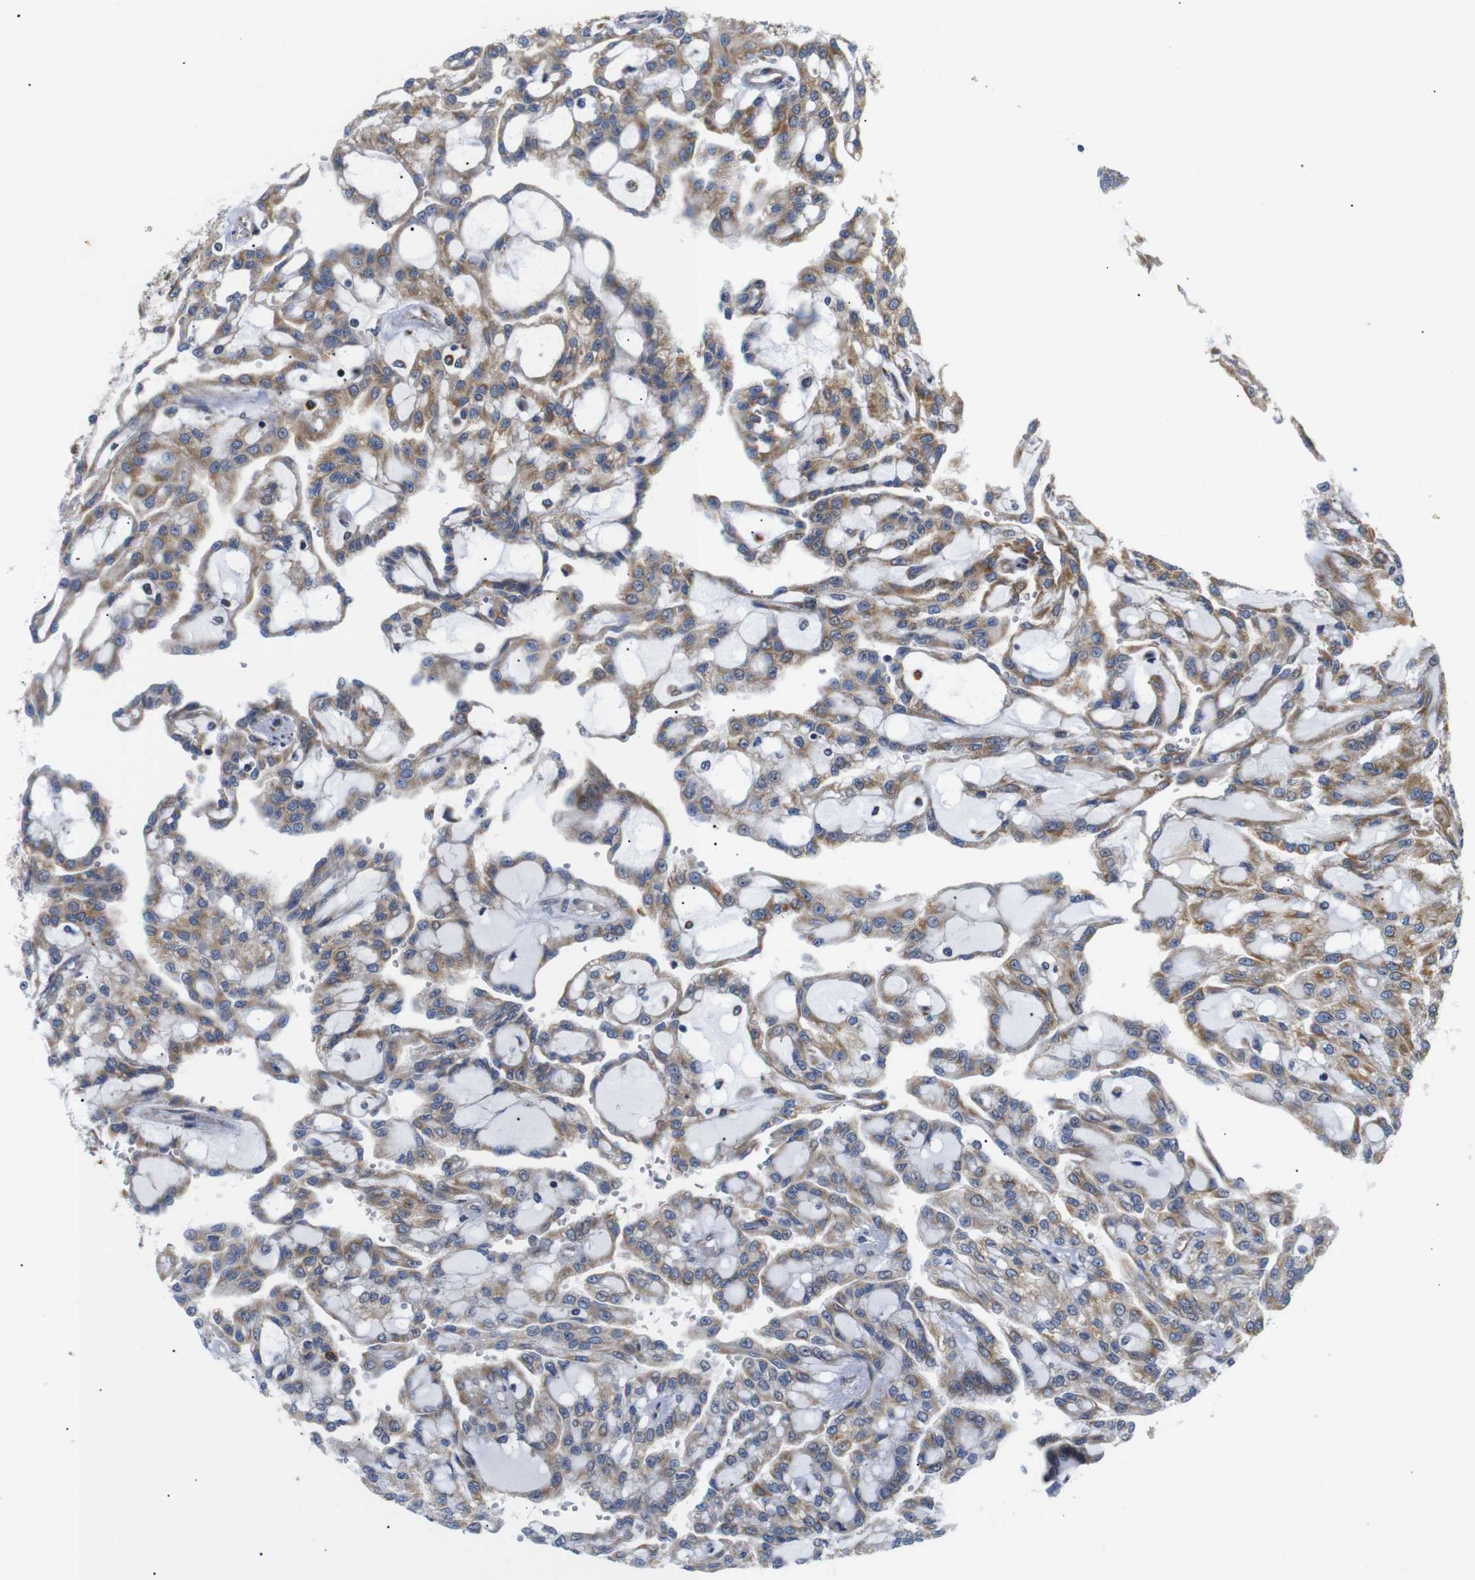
{"staining": {"intensity": "moderate", "quantity": ">75%", "location": "cytoplasmic/membranous"}, "tissue": "renal cancer", "cell_type": "Tumor cells", "image_type": "cancer", "snomed": [{"axis": "morphology", "description": "Adenocarcinoma, NOS"}, {"axis": "topography", "description": "Kidney"}], "caption": "Protein staining shows moderate cytoplasmic/membranous staining in approximately >75% of tumor cells in adenocarcinoma (renal). (DAB (3,3'-diaminobenzidine) IHC, brown staining for protein, blue staining for nuclei).", "gene": "KANK4", "patient": {"sex": "male", "age": 63}}